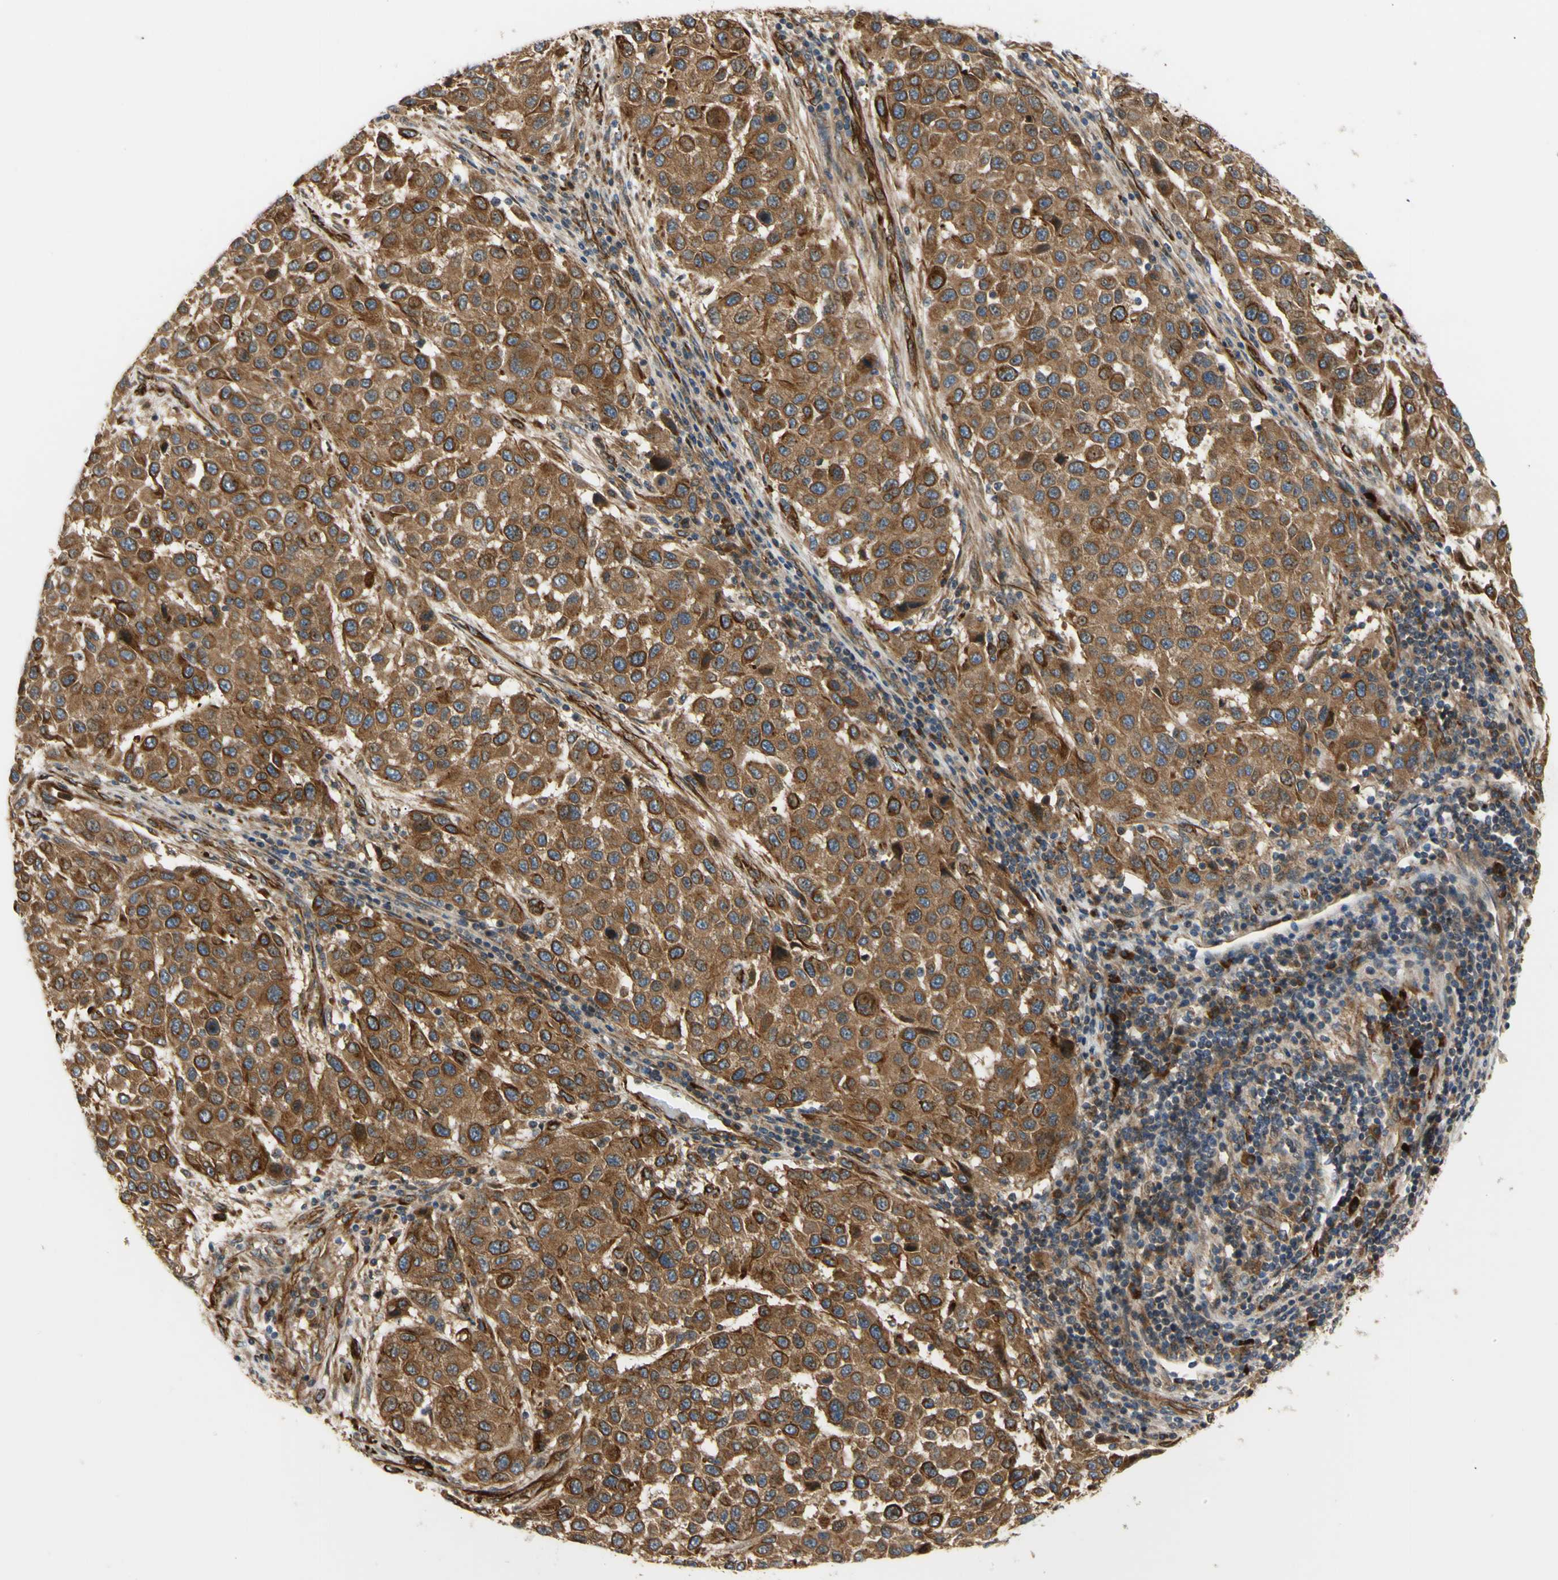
{"staining": {"intensity": "strong", "quantity": "25%-75%", "location": "cytoplasmic/membranous"}, "tissue": "melanoma", "cell_type": "Tumor cells", "image_type": "cancer", "snomed": [{"axis": "morphology", "description": "Malignant melanoma, Metastatic site"}, {"axis": "topography", "description": "Lymph node"}], "caption": "A histopathology image showing strong cytoplasmic/membranous staining in about 25%-75% of tumor cells in melanoma, as visualized by brown immunohistochemical staining.", "gene": "TUBG2", "patient": {"sex": "male", "age": 61}}